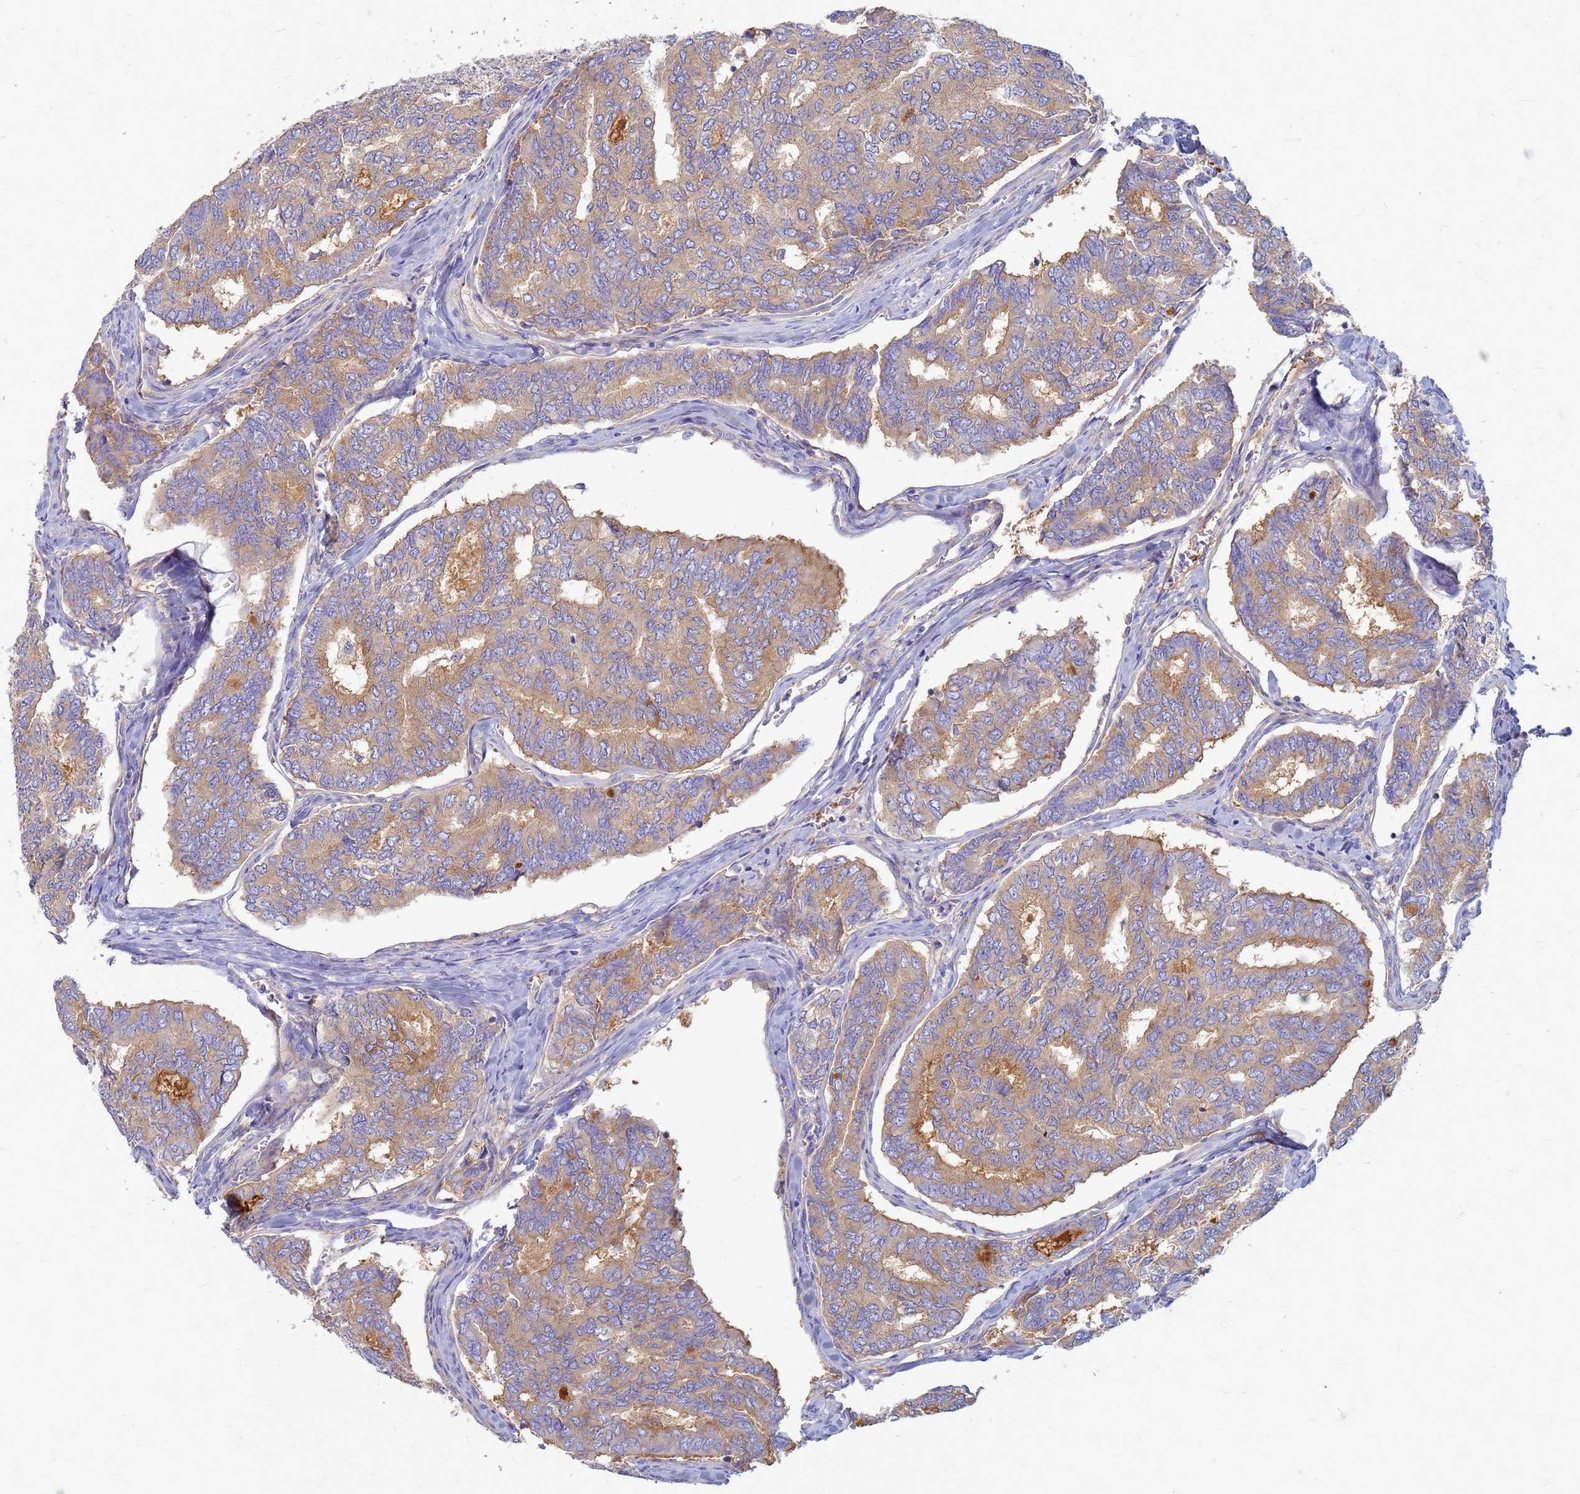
{"staining": {"intensity": "weak", "quantity": ">75%", "location": "cytoplasmic/membranous"}, "tissue": "thyroid cancer", "cell_type": "Tumor cells", "image_type": "cancer", "snomed": [{"axis": "morphology", "description": "Papillary adenocarcinoma, NOS"}, {"axis": "topography", "description": "Thyroid gland"}], "caption": "Weak cytoplasmic/membranous positivity is present in approximately >75% of tumor cells in thyroid papillary adenocarcinoma. The staining was performed using DAB (3,3'-diaminobenzidine) to visualize the protein expression in brown, while the nuclei were stained in blue with hematoxylin (Magnification: 20x).", "gene": "EEA1", "patient": {"sex": "female", "age": 35}}